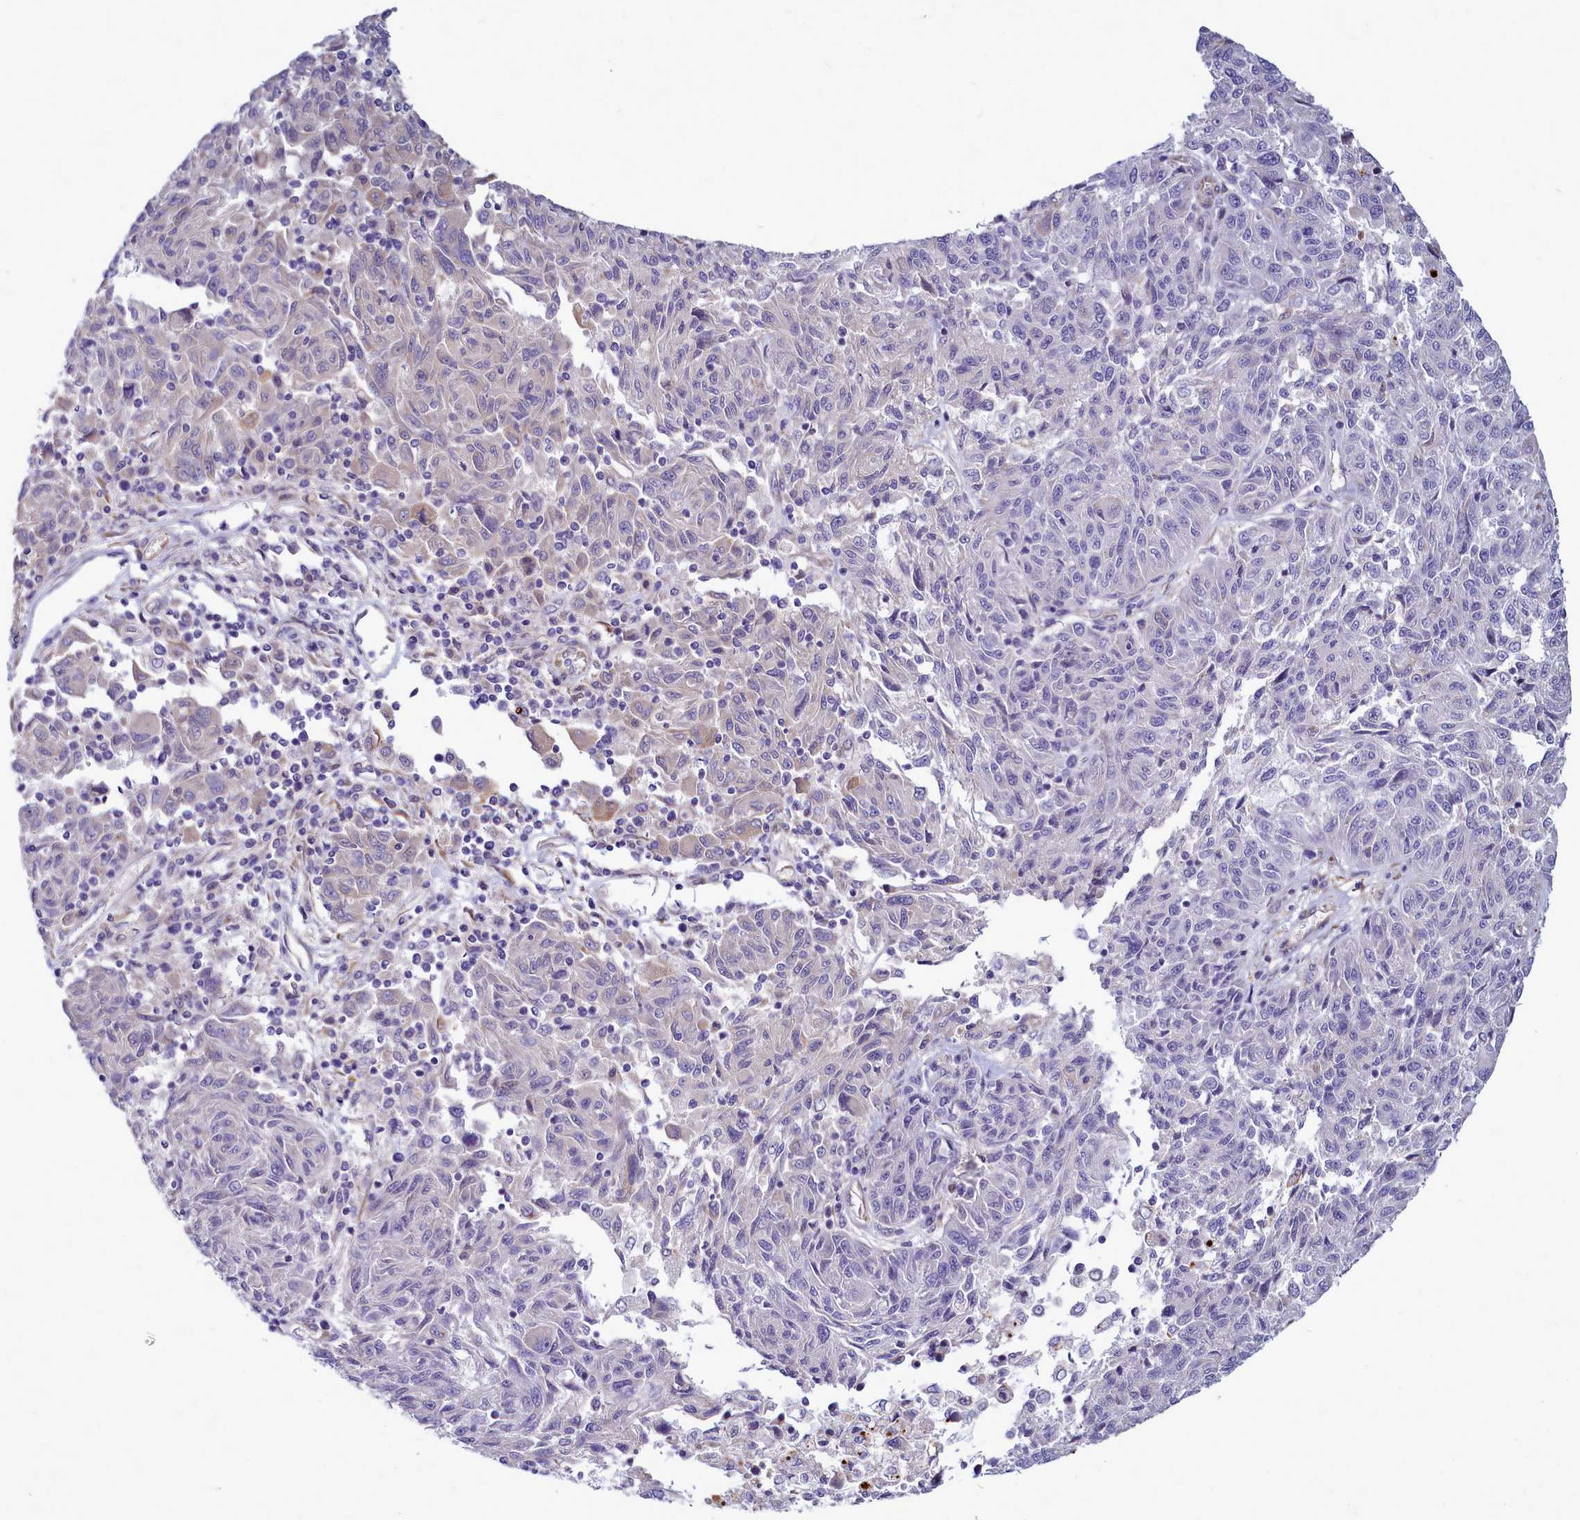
{"staining": {"intensity": "negative", "quantity": "none", "location": "none"}, "tissue": "melanoma", "cell_type": "Tumor cells", "image_type": "cancer", "snomed": [{"axis": "morphology", "description": "Malignant melanoma, NOS"}, {"axis": "topography", "description": "Skin"}], "caption": "Photomicrograph shows no protein positivity in tumor cells of melanoma tissue. (DAB IHC, high magnification).", "gene": "SMPD4", "patient": {"sex": "male", "age": 53}}